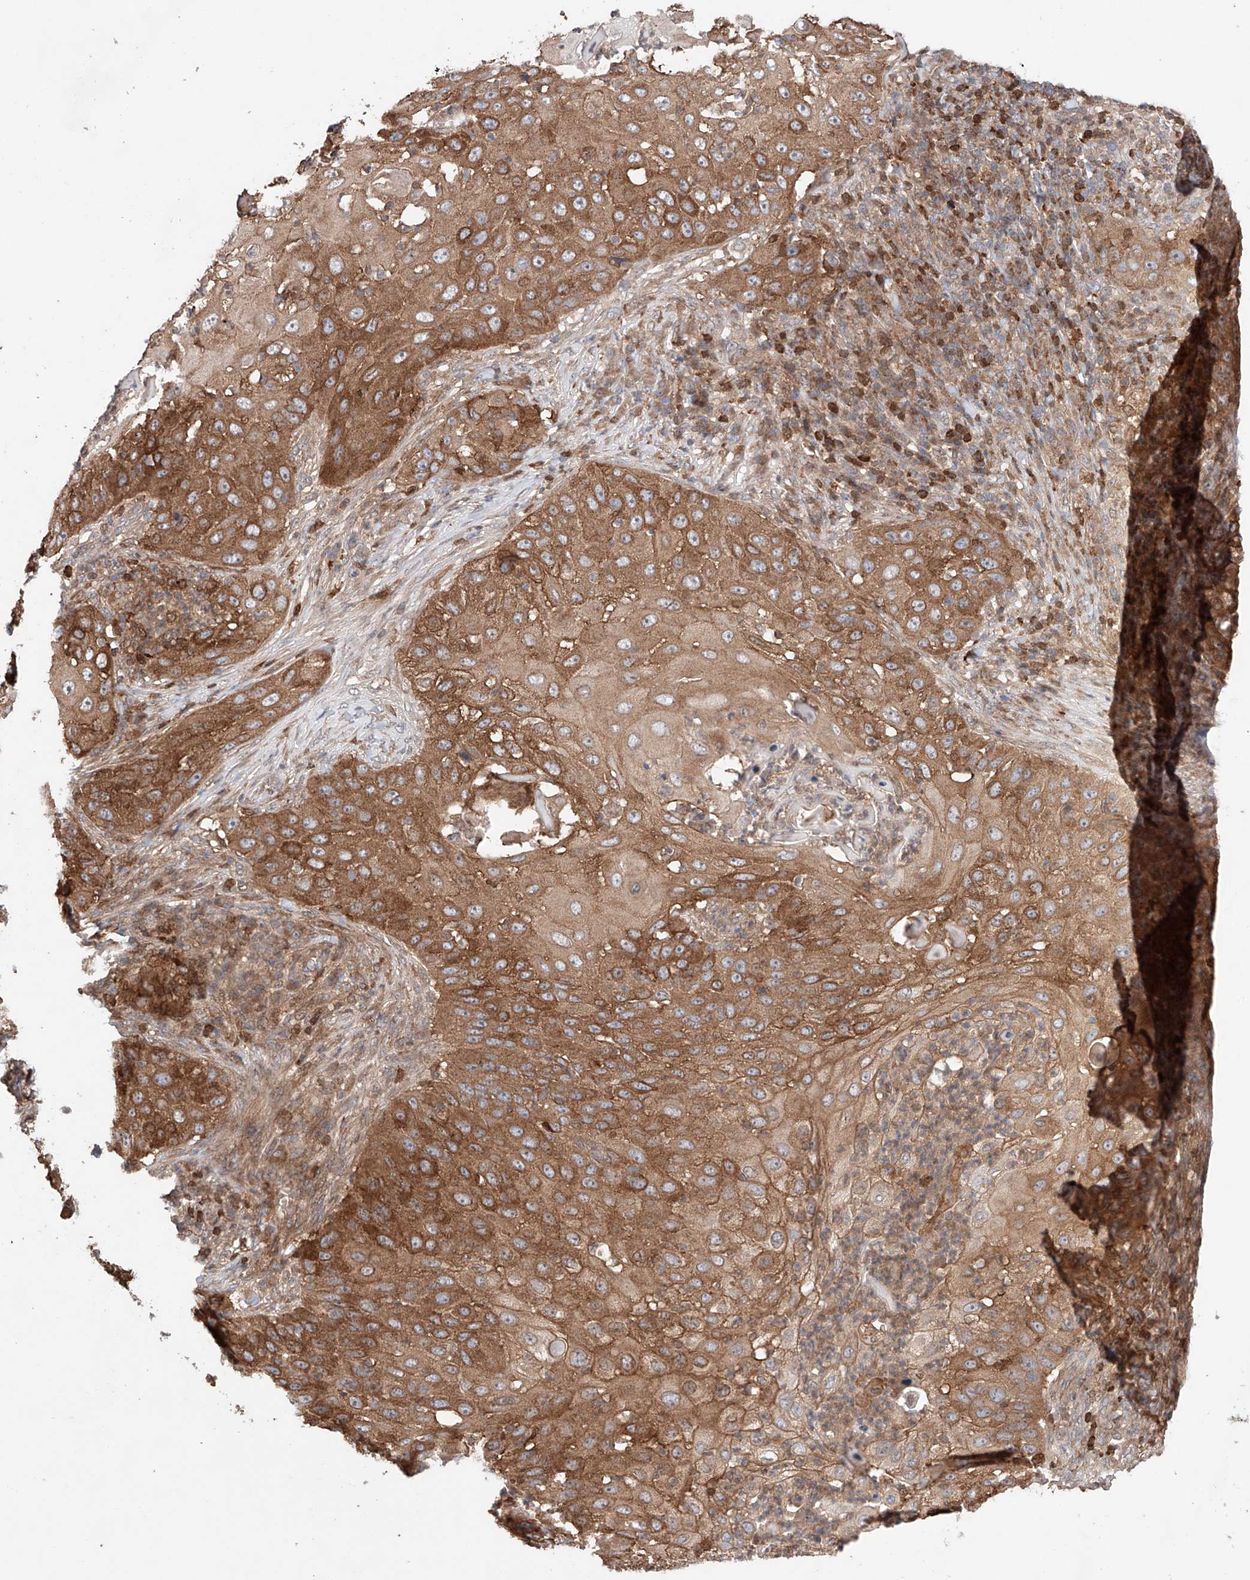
{"staining": {"intensity": "strong", "quantity": "25%-75%", "location": "cytoplasmic/membranous"}, "tissue": "skin cancer", "cell_type": "Tumor cells", "image_type": "cancer", "snomed": [{"axis": "morphology", "description": "Squamous cell carcinoma, NOS"}, {"axis": "topography", "description": "Skin"}], "caption": "A photomicrograph of human squamous cell carcinoma (skin) stained for a protein demonstrates strong cytoplasmic/membranous brown staining in tumor cells.", "gene": "IGSF22", "patient": {"sex": "female", "age": 44}}